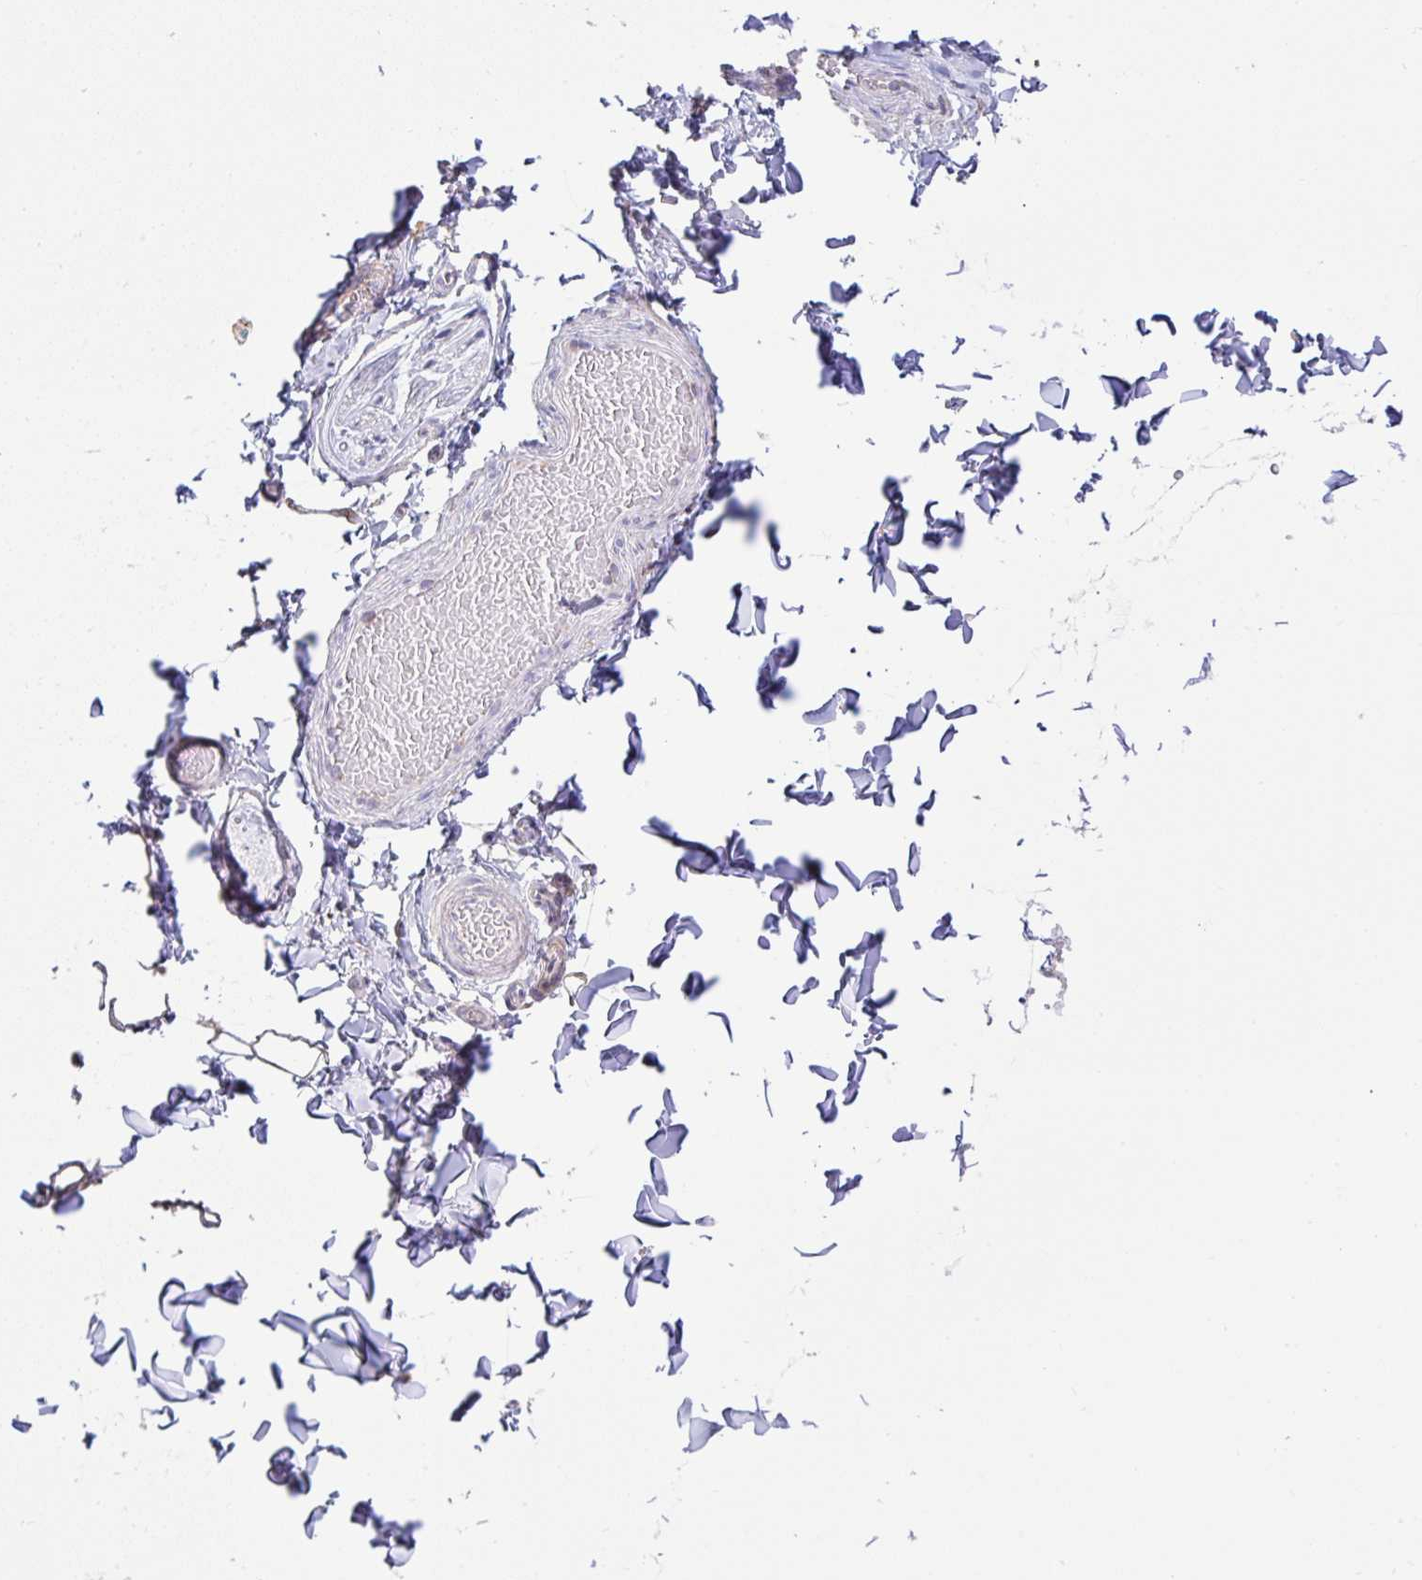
{"staining": {"intensity": "negative", "quantity": "none", "location": "none"}, "tissue": "adipose tissue", "cell_type": "Adipocytes", "image_type": "normal", "snomed": [{"axis": "morphology", "description": "Normal tissue, NOS"}, {"axis": "topography", "description": "Soft tissue"}, {"axis": "topography", "description": "Adipose tissue"}, {"axis": "topography", "description": "Vascular tissue"}, {"axis": "topography", "description": "Peripheral nerve tissue"}], "caption": "Immunohistochemistry (IHC) histopathology image of normal adipose tissue: adipose tissue stained with DAB (3,3'-diaminobenzidine) reveals no significant protein expression in adipocytes.", "gene": "DOK7", "patient": {"sex": "male", "age": 29}}